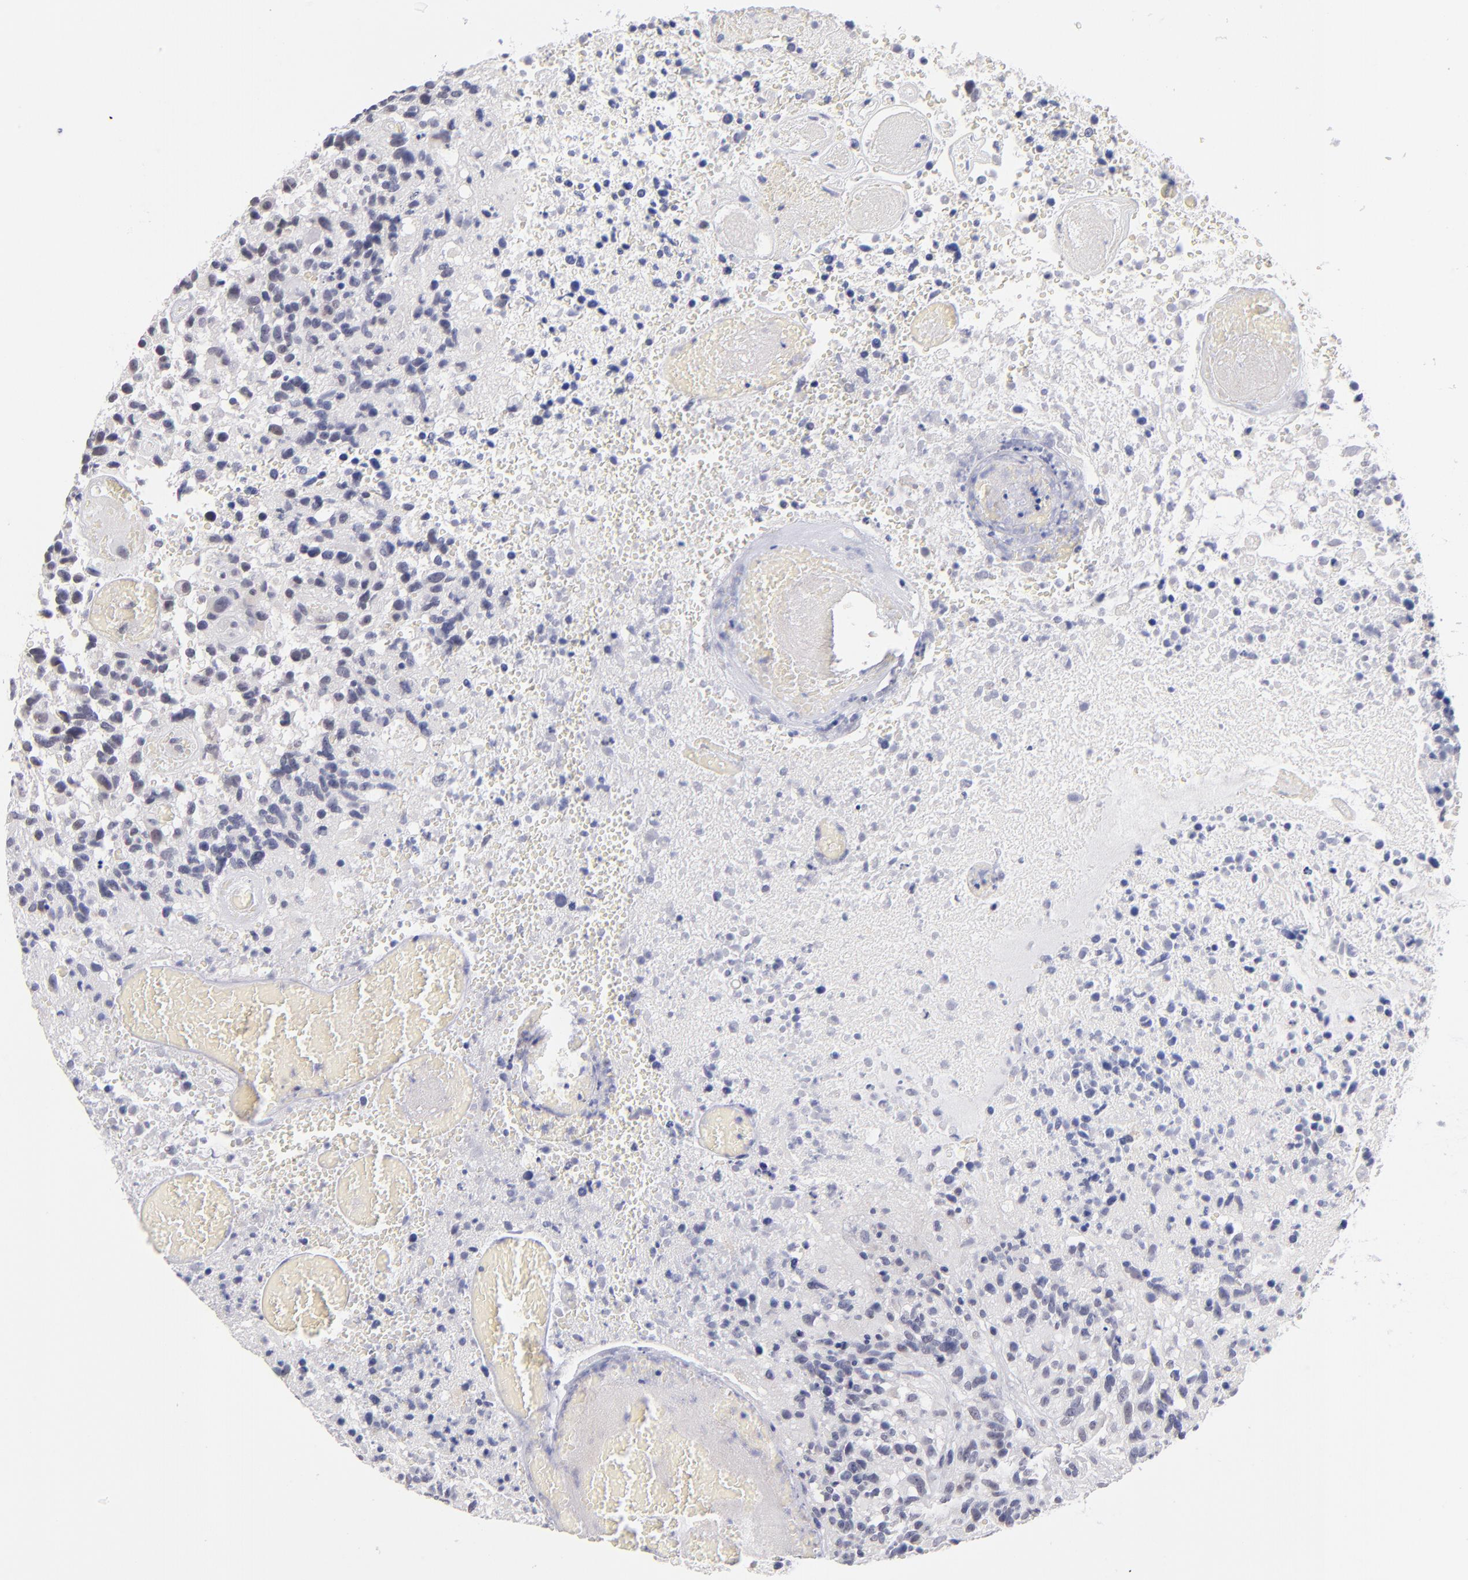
{"staining": {"intensity": "weak", "quantity": "<25%", "location": "nuclear"}, "tissue": "glioma", "cell_type": "Tumor cells", "image_type": "cancer", "snomed": [{"axis": "morphology", "description": "Glioma, malignant, High grade"}, {"axis": "topography", "description": "Brain"}], "caption": "This photomicrograph is of glioma stained with IHC to label a protein in brown with the nuclei are counter-stained blue. There is no staining in tumor cells. (DAB (3,3'-diaminobenzidine) immunohistochemistry, high magnification).", "gene": "TEX11", "patient": {"sex": "male", "age": 72}}